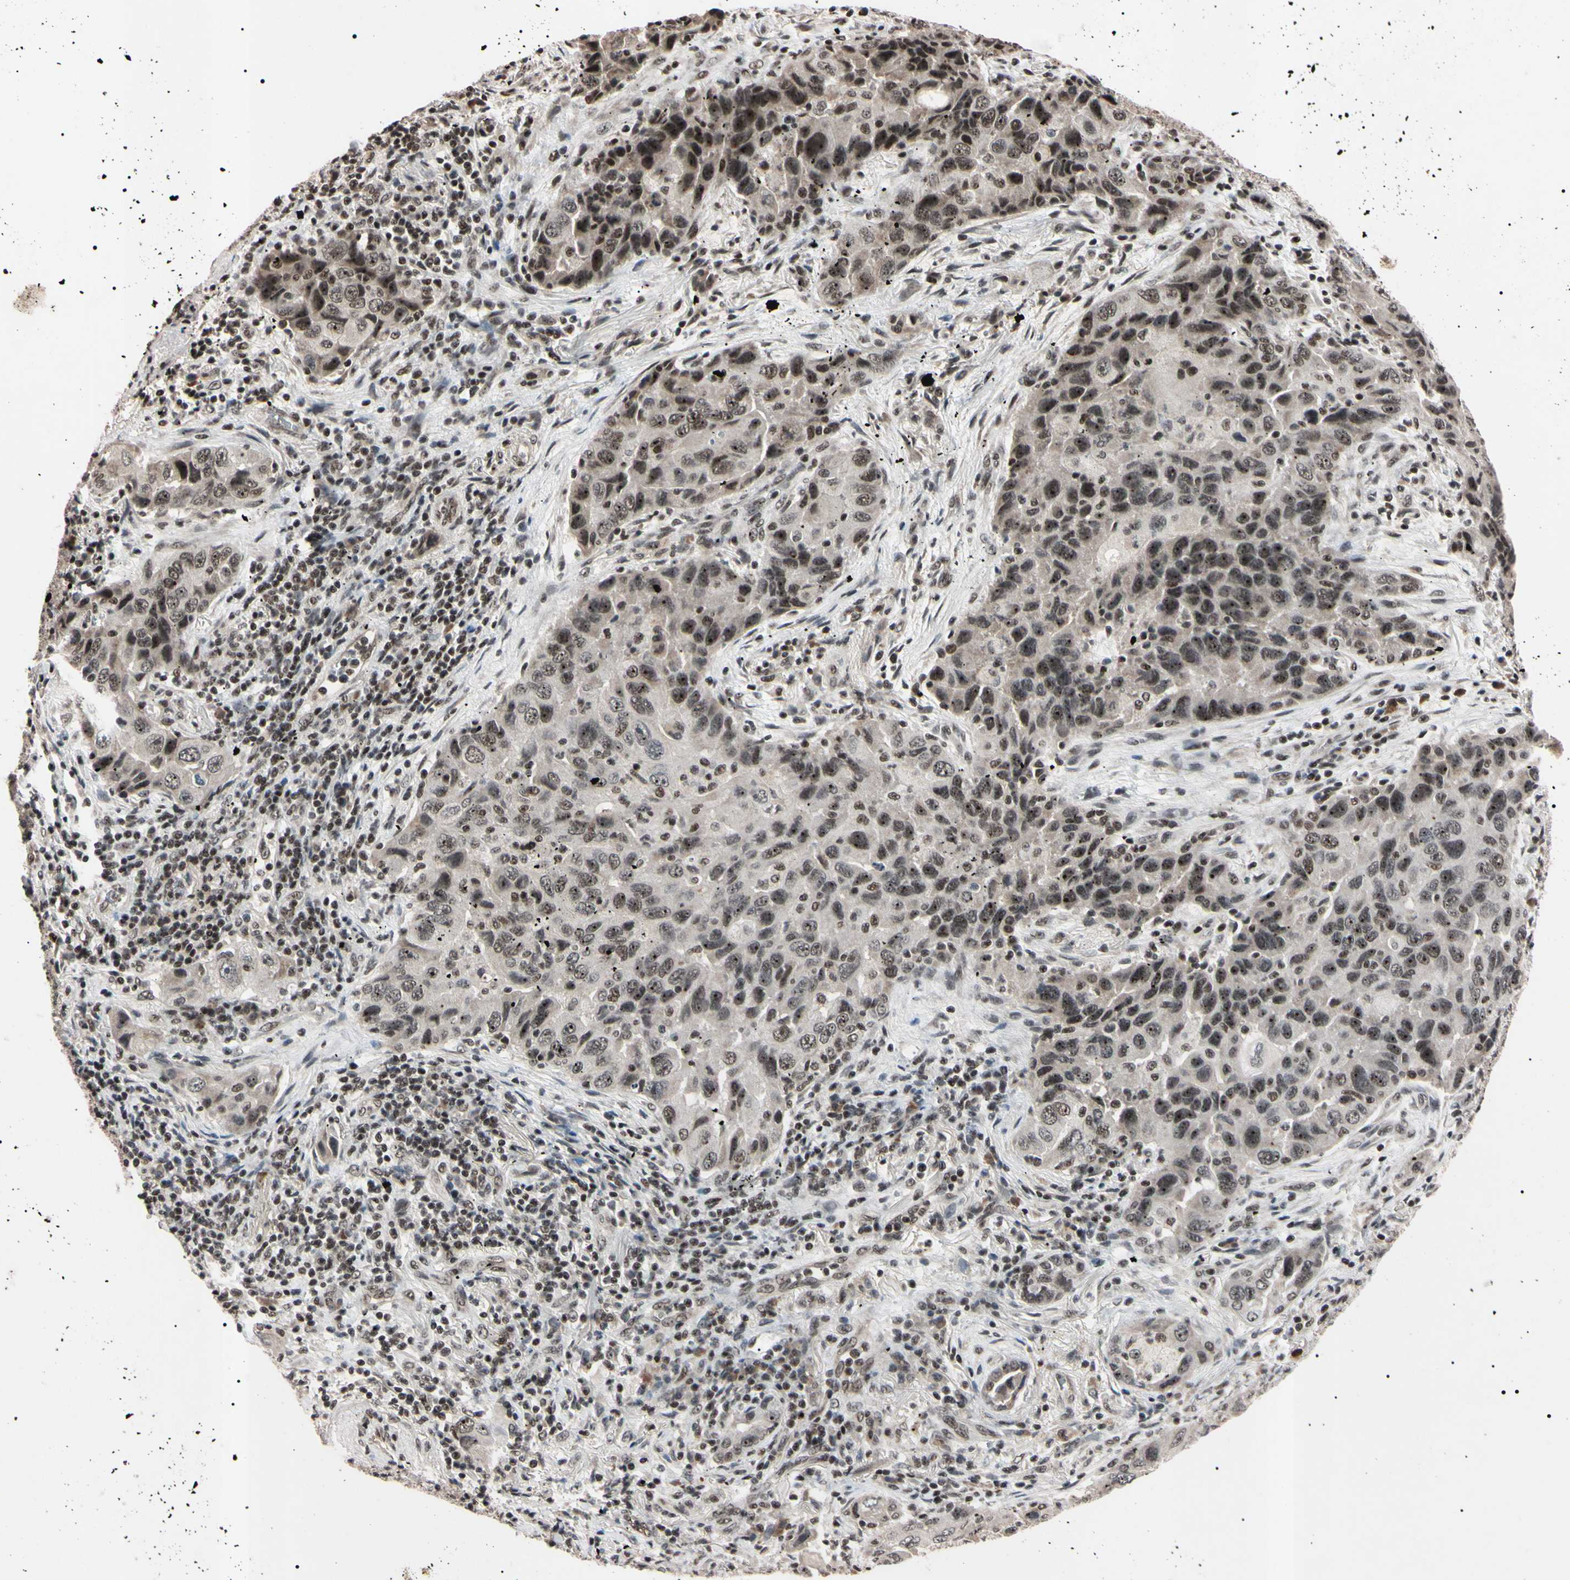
{"staining": {"intensity": "moderate", "quantity": "<25%", "location": "nuclear"}, "tissue": "lung cancer", "cell_type": "Tumor cells", "image_type": "cancer", "snomed": [{"axis": "morphology", "description": "Adenocarcinoma, NOS"}, {"axis": "topography", "description": "Lung"}], "caption": "Protein staining of lung cancer (adenocarcinoma) tissue shows moderate nuclear expression in approximately <25% of tumor cells.", "gene": "YY1", "patient": {"sex": "female", "age": 65}}